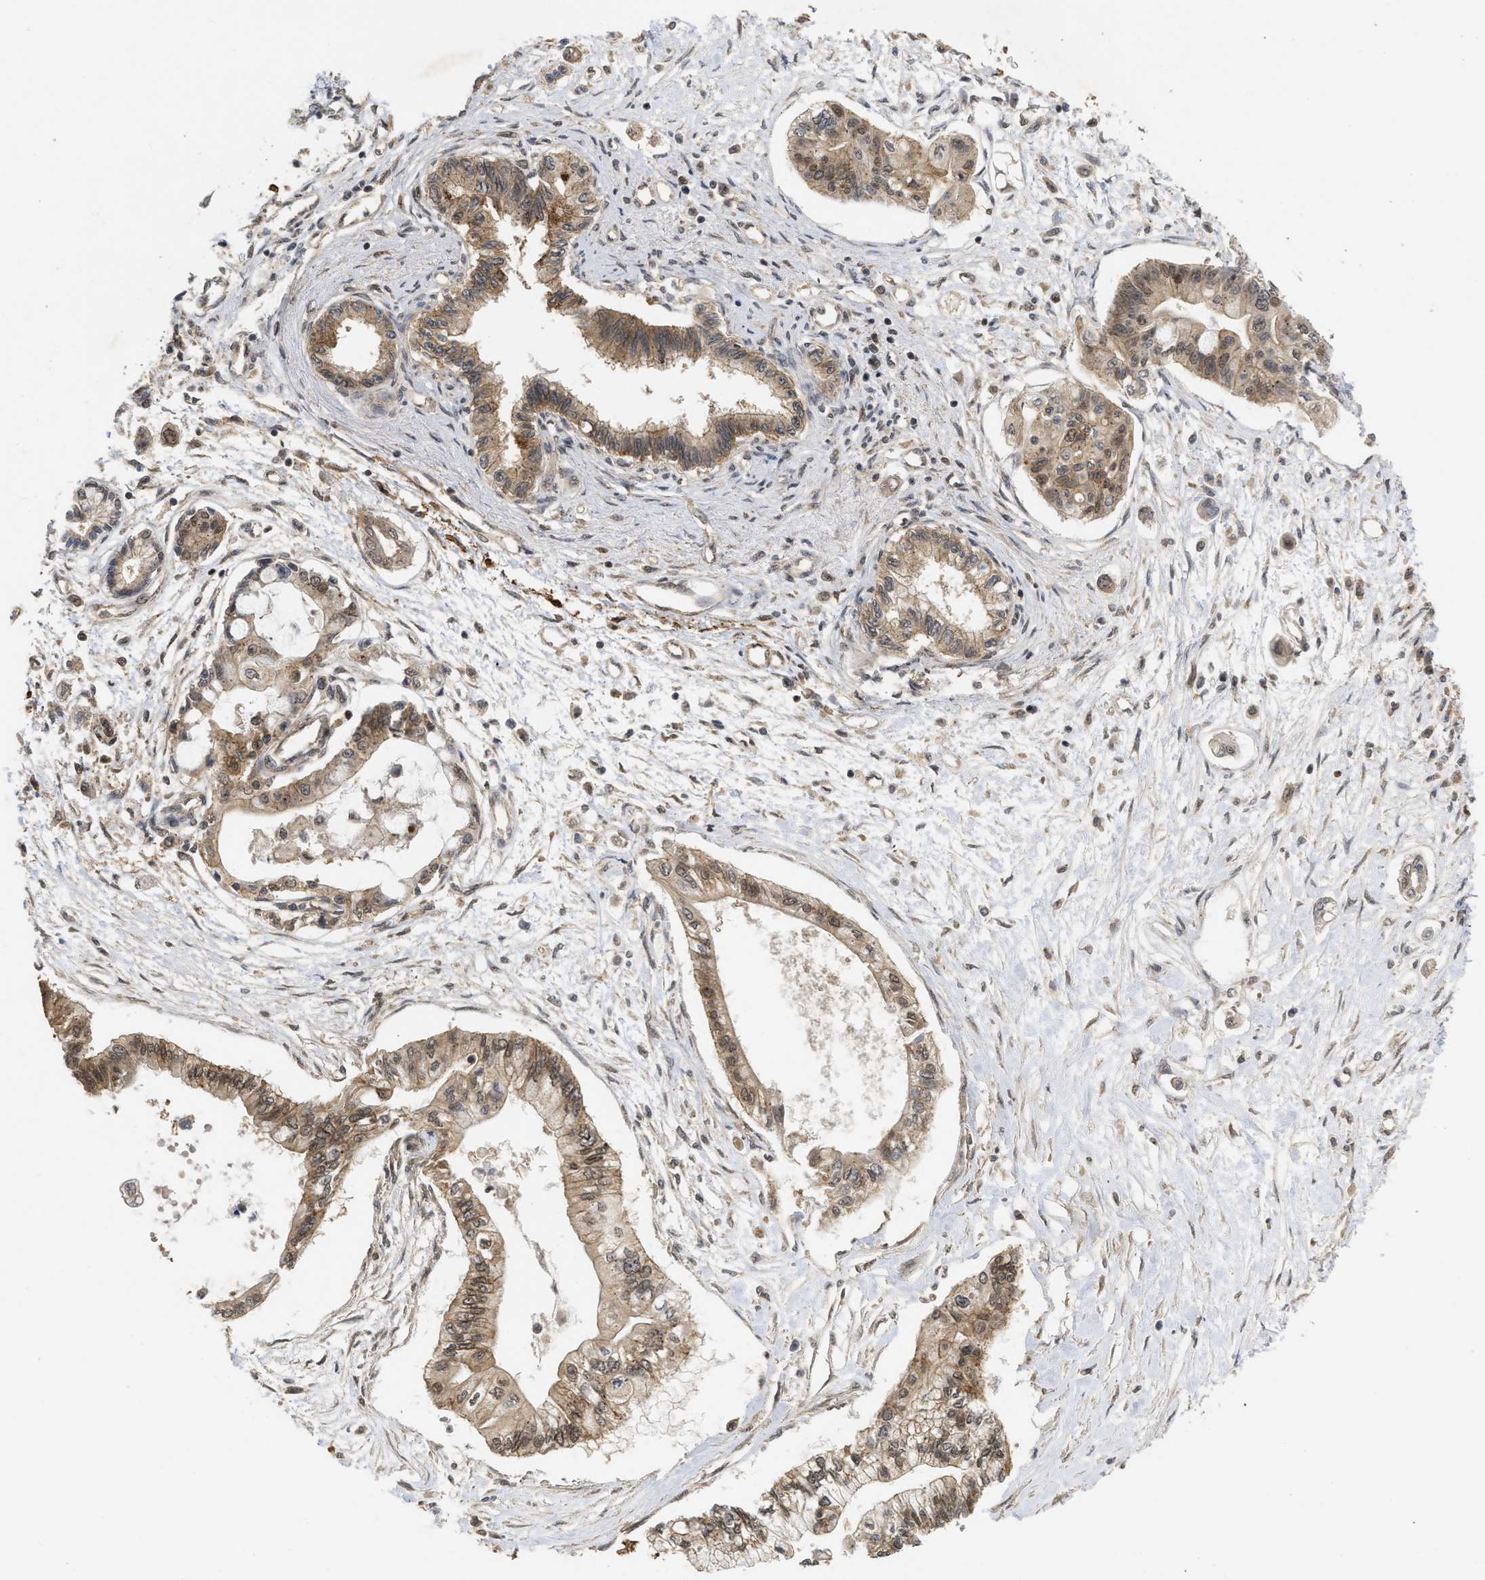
{"staining": {"intensity": "weak", "quantity": ">75%", "location": "cytoplasmic/membranous,nuclear"}, "tissue": "pancreatic cancer", "cell_type": "Tumor cells", "image_type": "cancer", "snomed": [{"axis": "morphology", "description": "Adenocarcinoma, NOS"}, {"axis": "topography", "description": "Pancreas"}], "caption": "Human pancreatic cancer stained with a brown dye reveals weak cytoplasmic/membranous and nuclear positive expression in about >75% of tumor cells.", "gene": "FZD6", "patient": {"sex": "female", "age": 77}}